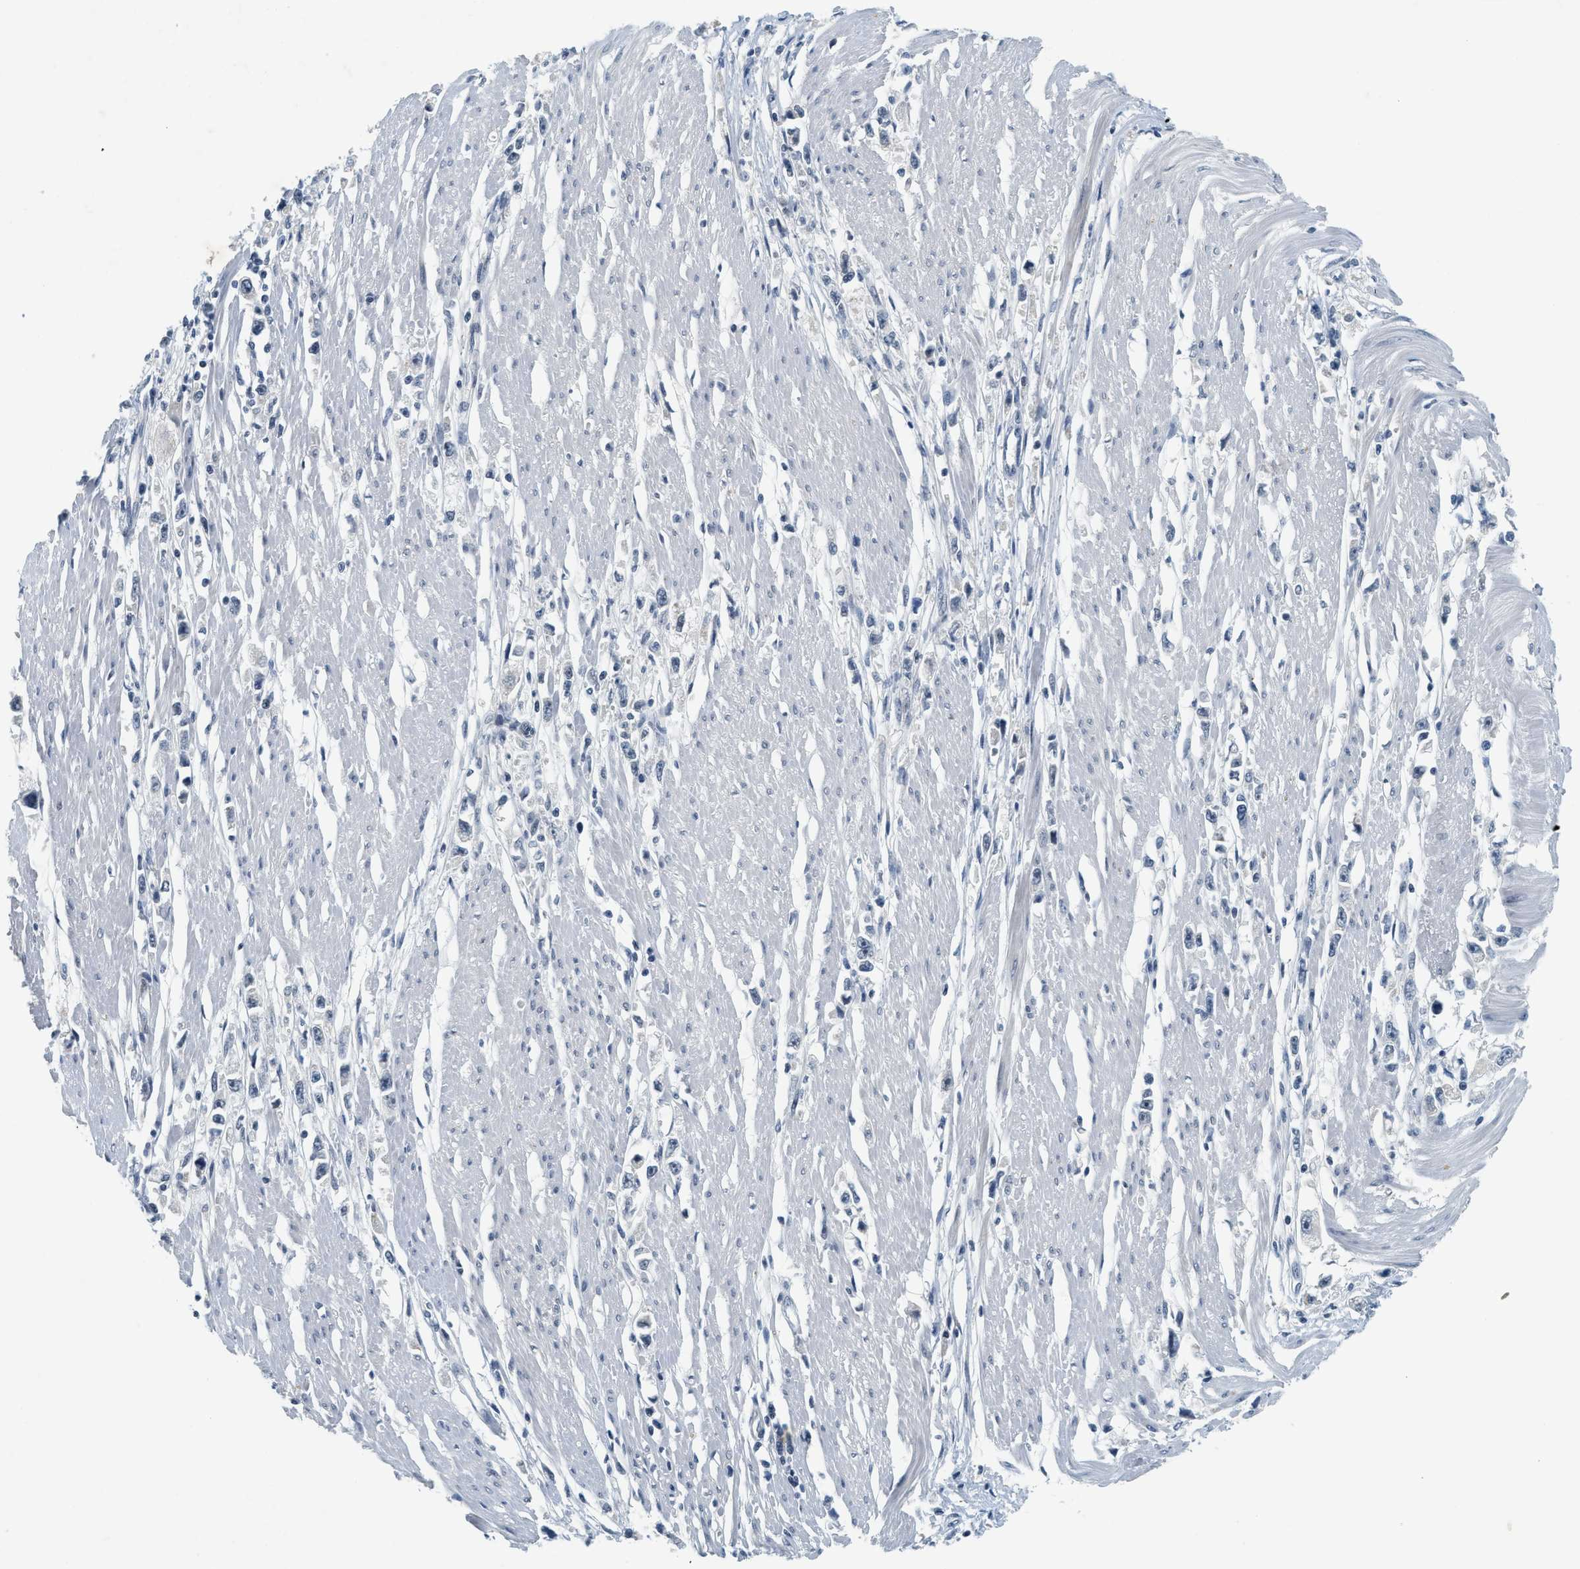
{"staining": {"intensity": "negative", "quantity": "none", "location": "none"}, "tissue": "stomach cancer", "cell_type": "Tumor cells", "image_type": "cancer", "snomed": [{"axis": "morphology", "description": "Adenocarcinoma, NOS"}, {"axis": "topography", "description": "Stomach"}], "caption": "The micrograph displays no significant expression in tumor cells of adenocarcinoma (stomach). (IHC, brightfield microscopy, high magnification).", "gene": "MZF1", "patient": {"sex": "female", "age": 59}}